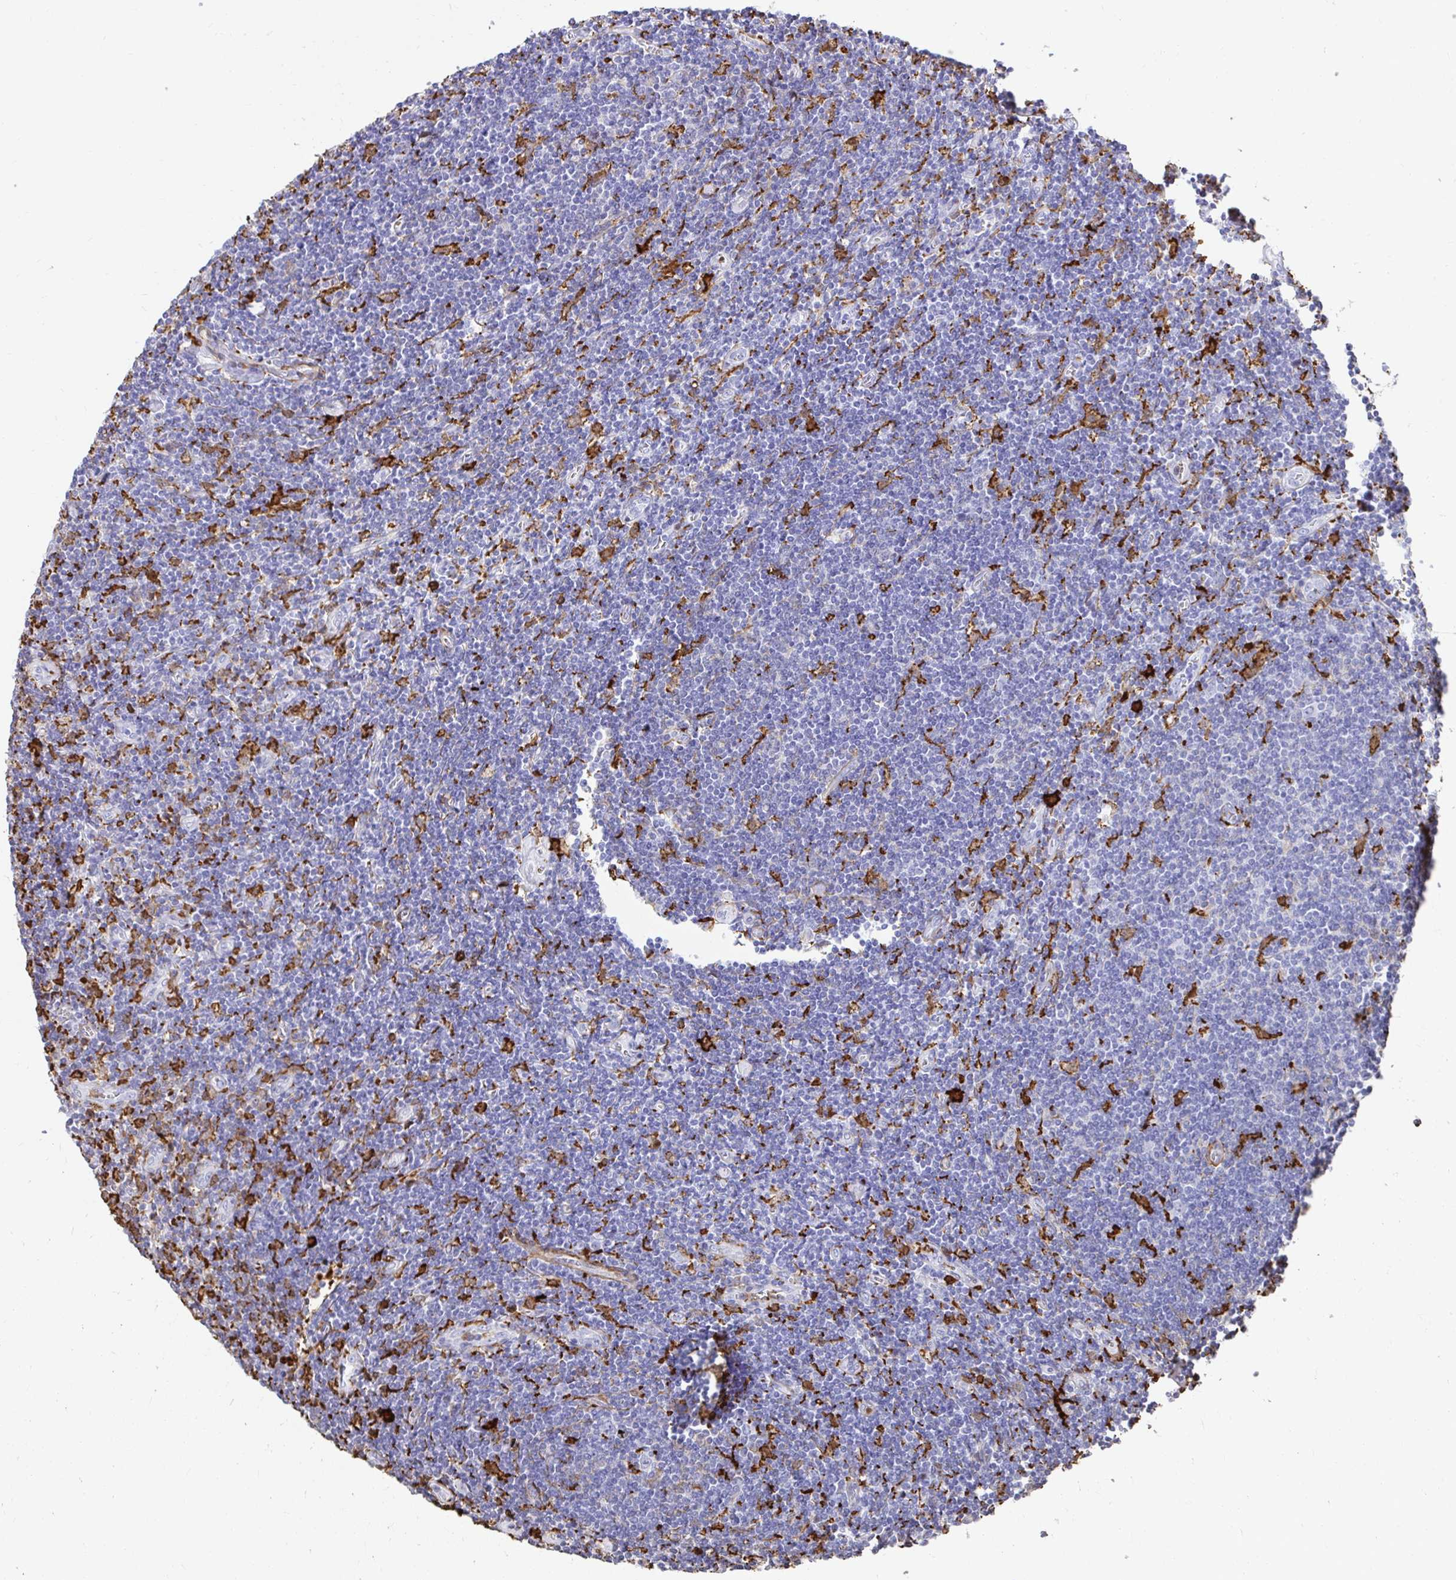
{"staining": {"intensity": "negative", "quantity": "none", "location": "none"}, "tissue": "lymphoma", "cell_type": "Tumor cells", "image_type": "cancer", "snomed": [{"axis": "morphology", "description": "Hodgkin's disease, NOS"}, {"axis": "topography", "description": "Lymph node"}], "caption": "DAB (3,3'-diaminobenzidine) immunohistochemical staining of Hodgkin's disease exhibits no significant expression in tumor cells. (DAB (3,3'-diaminobenzidine) immunohistochemistry (IHC), high magnification).", "gene": "GSN", "patient": {"sex": "male", "age": 40}}